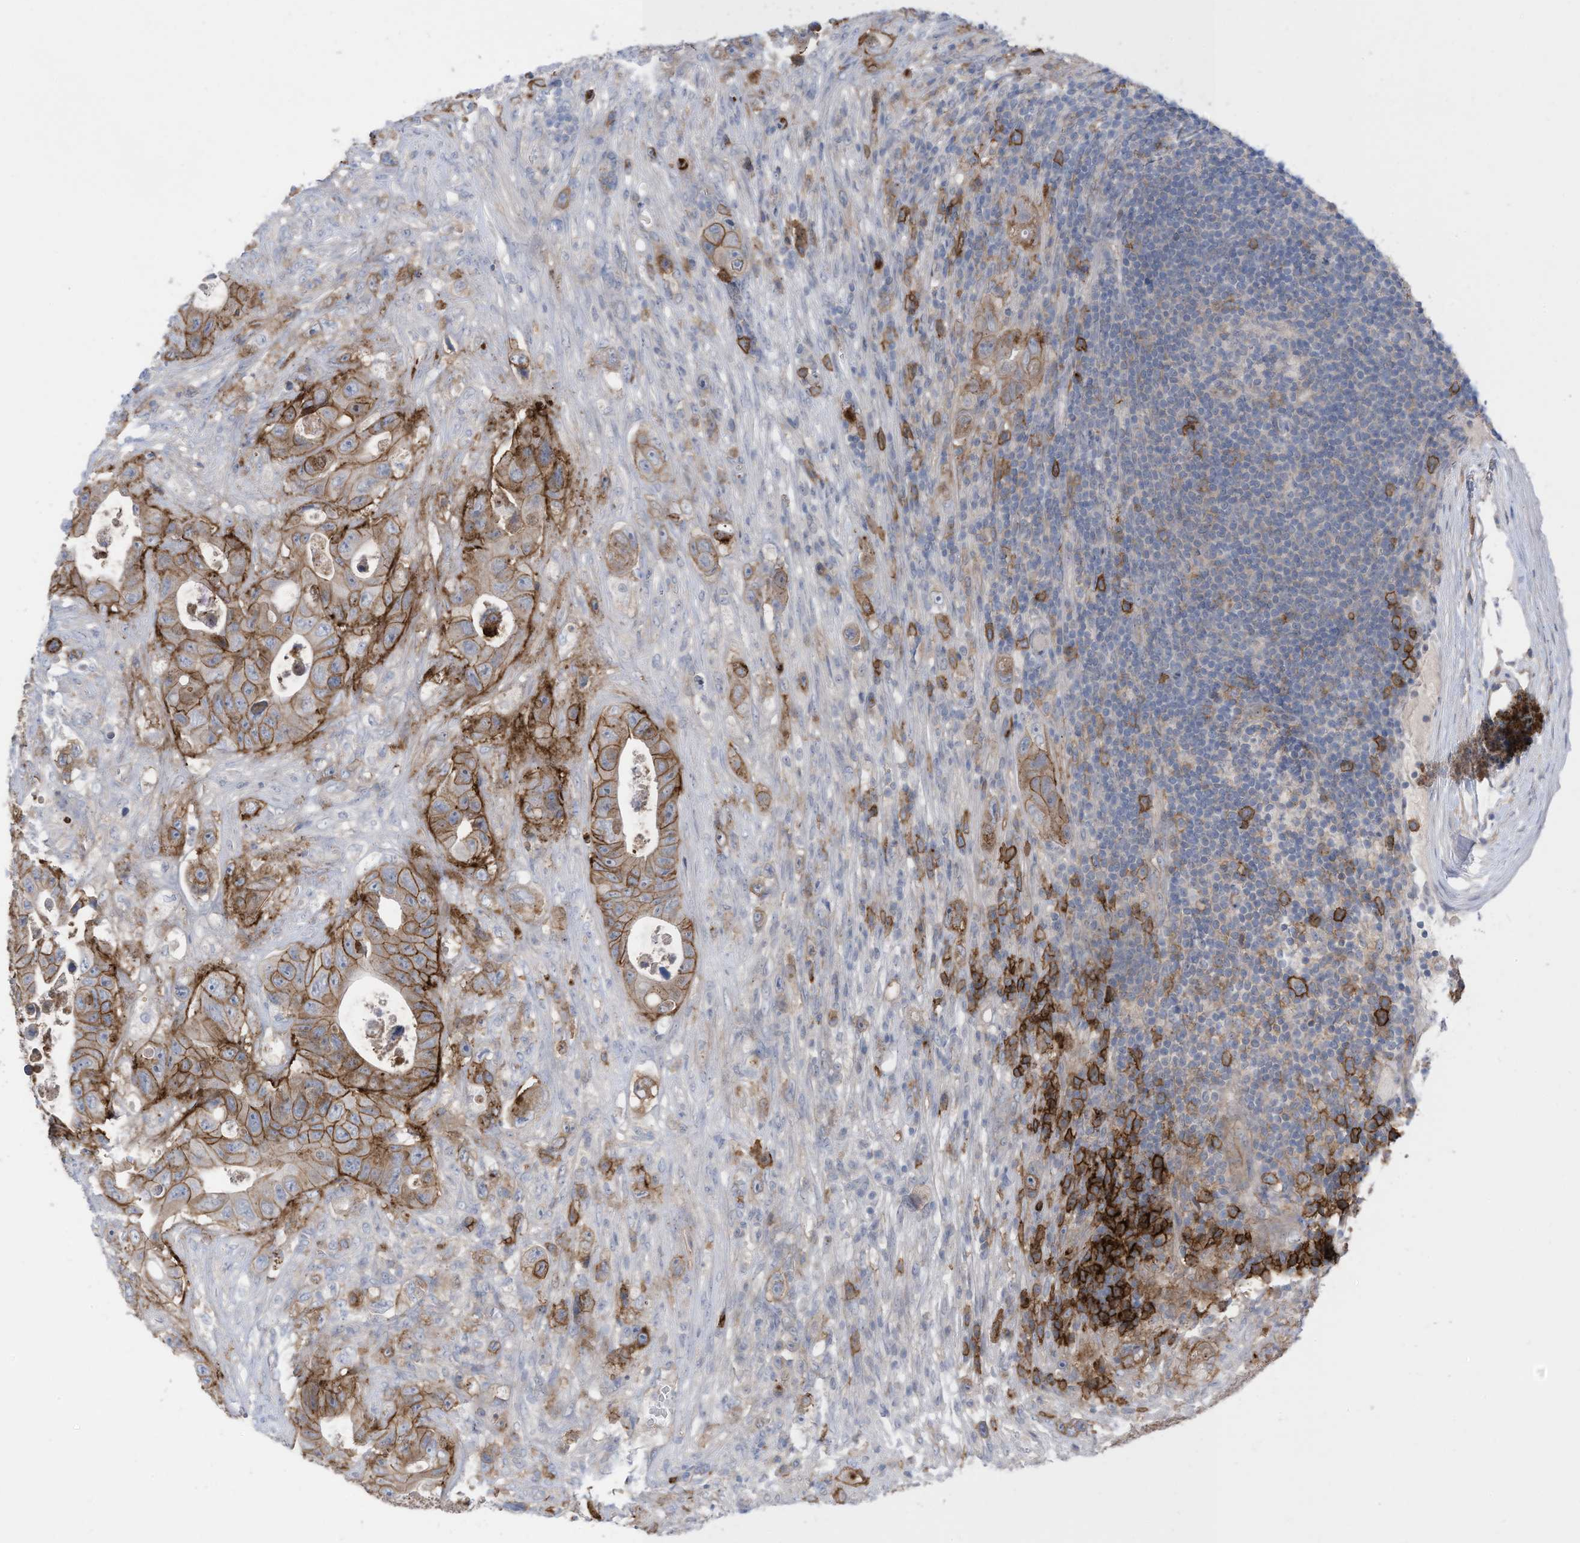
{"staining": {"intensity": "moderate", "quantity": ">75%", "location": "cytoplasmic/membranous"}, "tissue": "colorectal cancer", "cell_type": "Tumor cells", "image_type": "cancer", "snomed": [{"axis": "morphology", "description": "Adenocarcinoma, NOS"}, {"axis": "topography", "description": "Colon"}], "caption": "Immunohistochemical staining of adenocarcinoma (colorectal) reveals moderate cytoplasmic/membranous protein staining in about >75% of tumor cells.", "gene": "SLC1A5", "patient": {"sex": "female", "age": 46}}